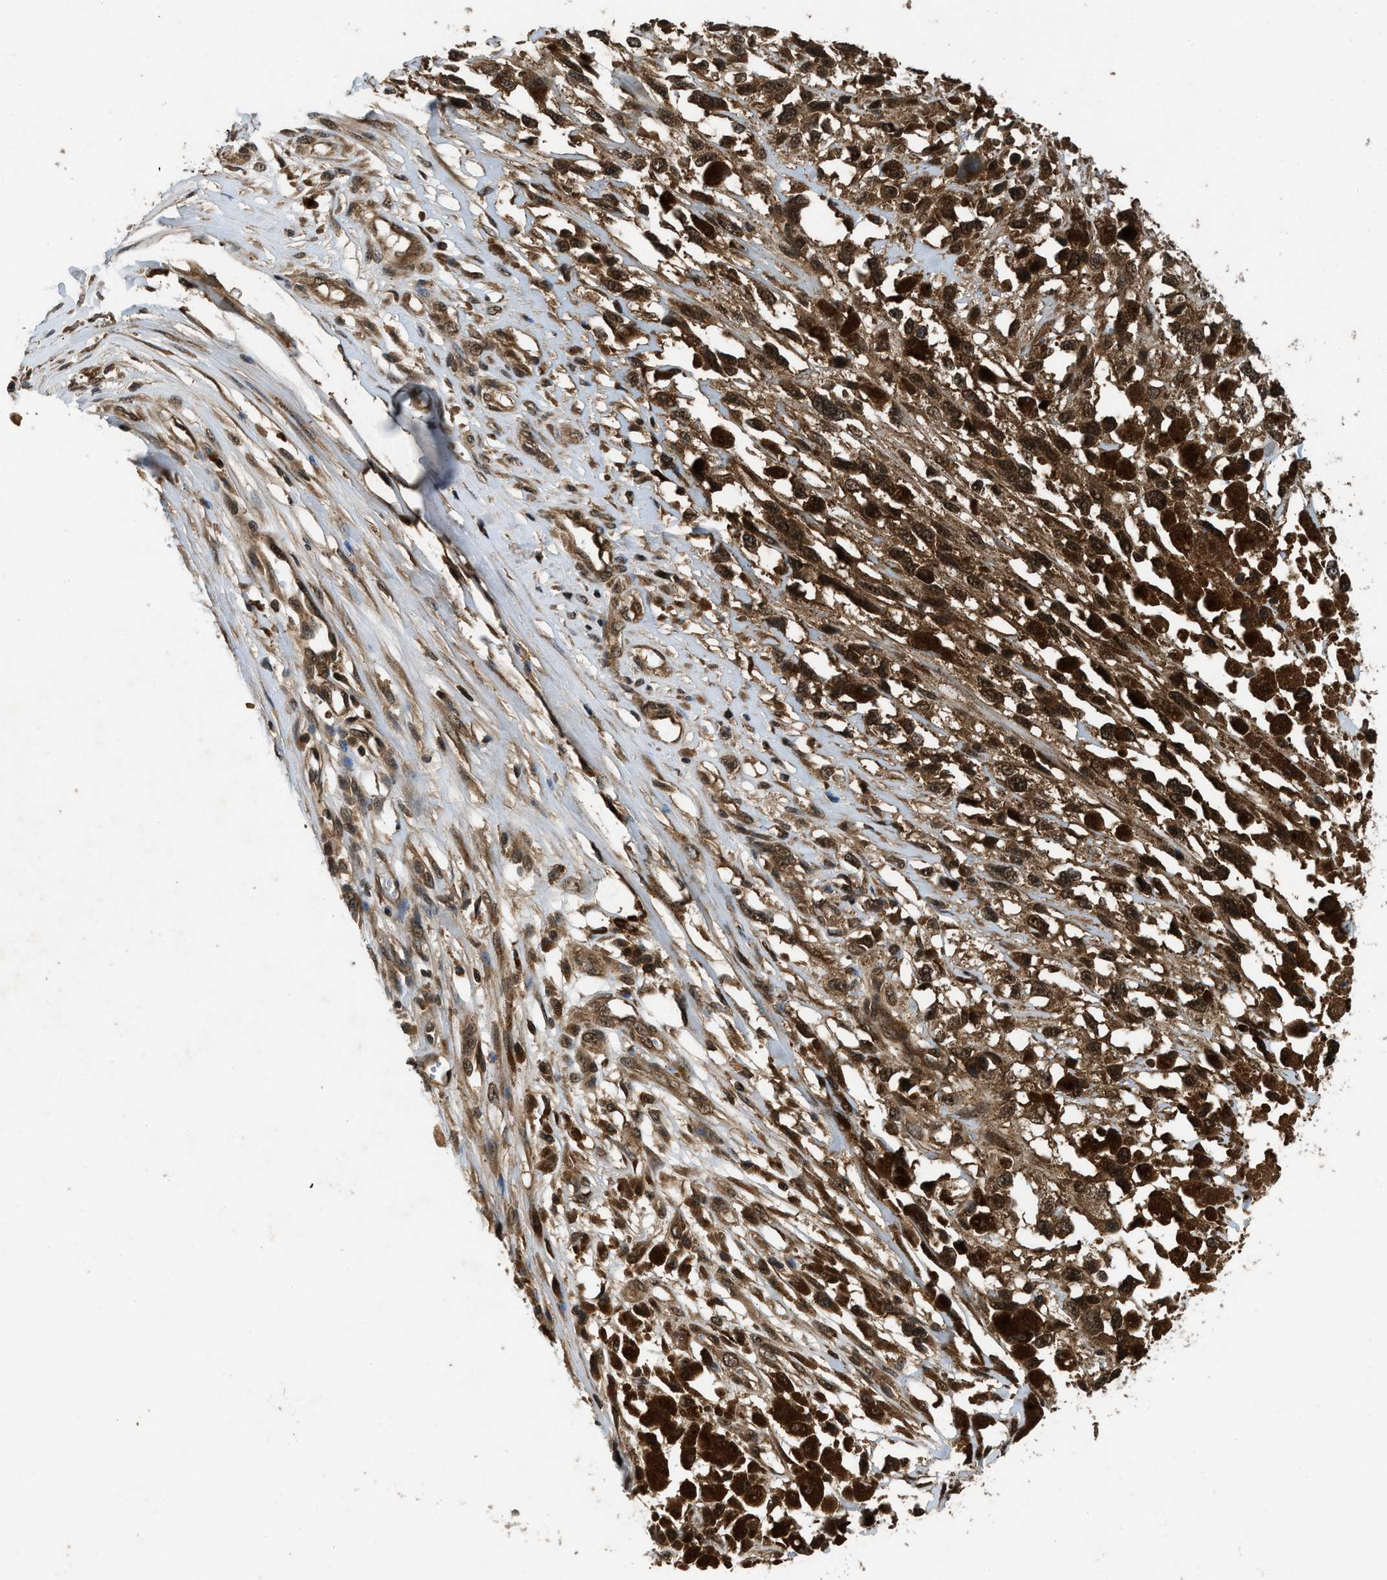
{"staining": {"intensity": "moderate", "quantity": ">75%", "location": "cytoplasmic/membranous,nuclear"}, "tissue": "melanoma", "cell_type": "Tumor cells", "image_type": "cancer", "snomed": [{"axis": "morphology", "description": "Malignant melanoma, Metastatic site"}, {"axis": "topography", "description": "Lymph node"}], "caption": "Melanoma tissue reveals moderate cytoplasmic/membranous and nuclear expression in approximately >75% of tumor cells The protein is stained brown, and the nuclei are stained in blue (DAB (3,3'-diaminobenzidine) IHC with brightfield microscopy, high magnification).", "gene": "RPS6KB1", "patient": {"sex": "male", "age": 59}}